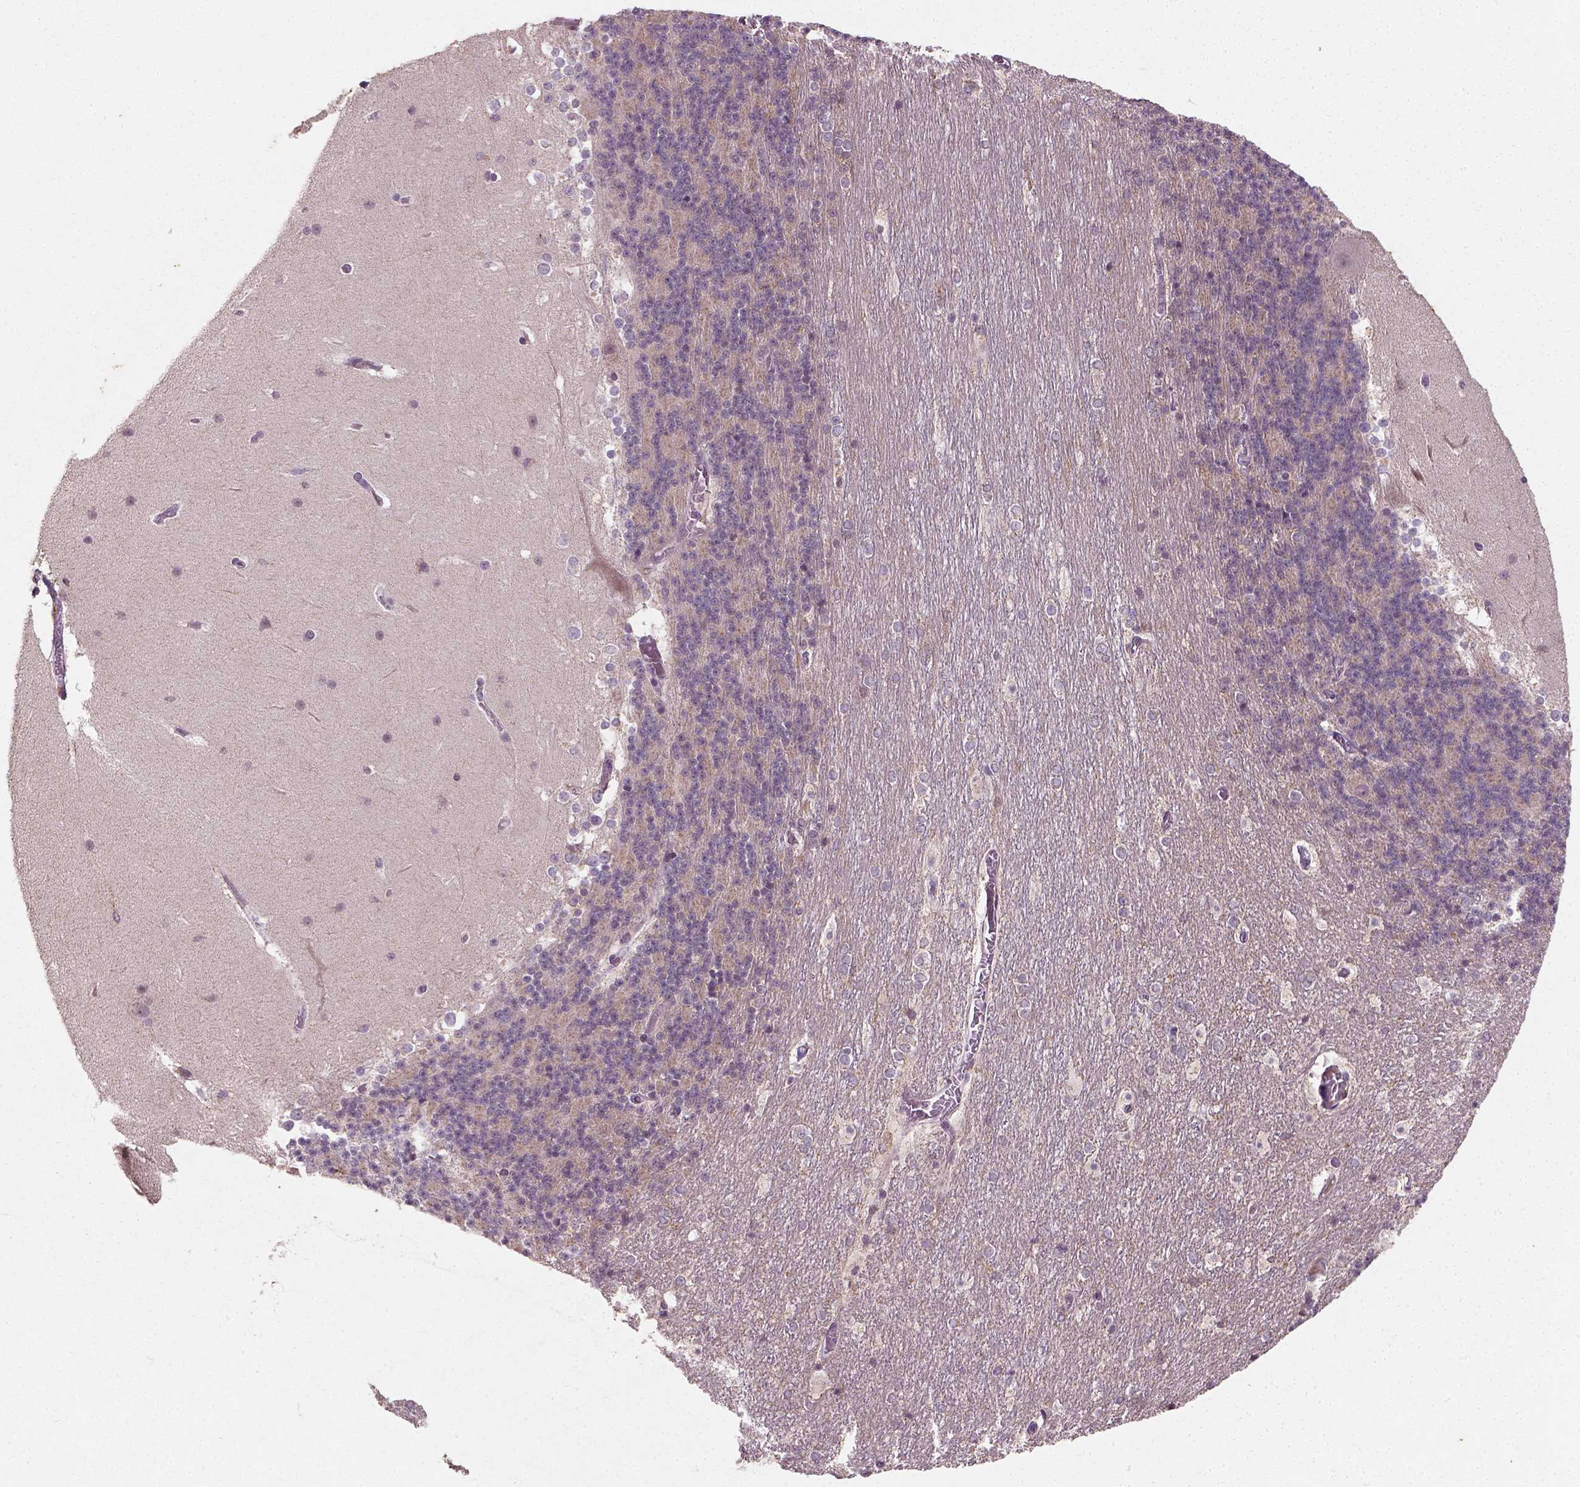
{"staining": {"intensity": "negative", "quantity": "none", "location": "none"}, "tissue": "cerebellum", "cell_type": "Cells in granular layer", "image_type": "normal", "snomed": [{"axis": "morphology", "description": "Normal tissue, NOS"}, {"axis": "topography", "description": "Cerebellum"}], "caption": "Immunohistochemical staining of unremarkable cerebellum shows no significant positivity in cells in granular layer.", "gene": "CAMKK1", "patient": {"sex": "female", "age": 19}}